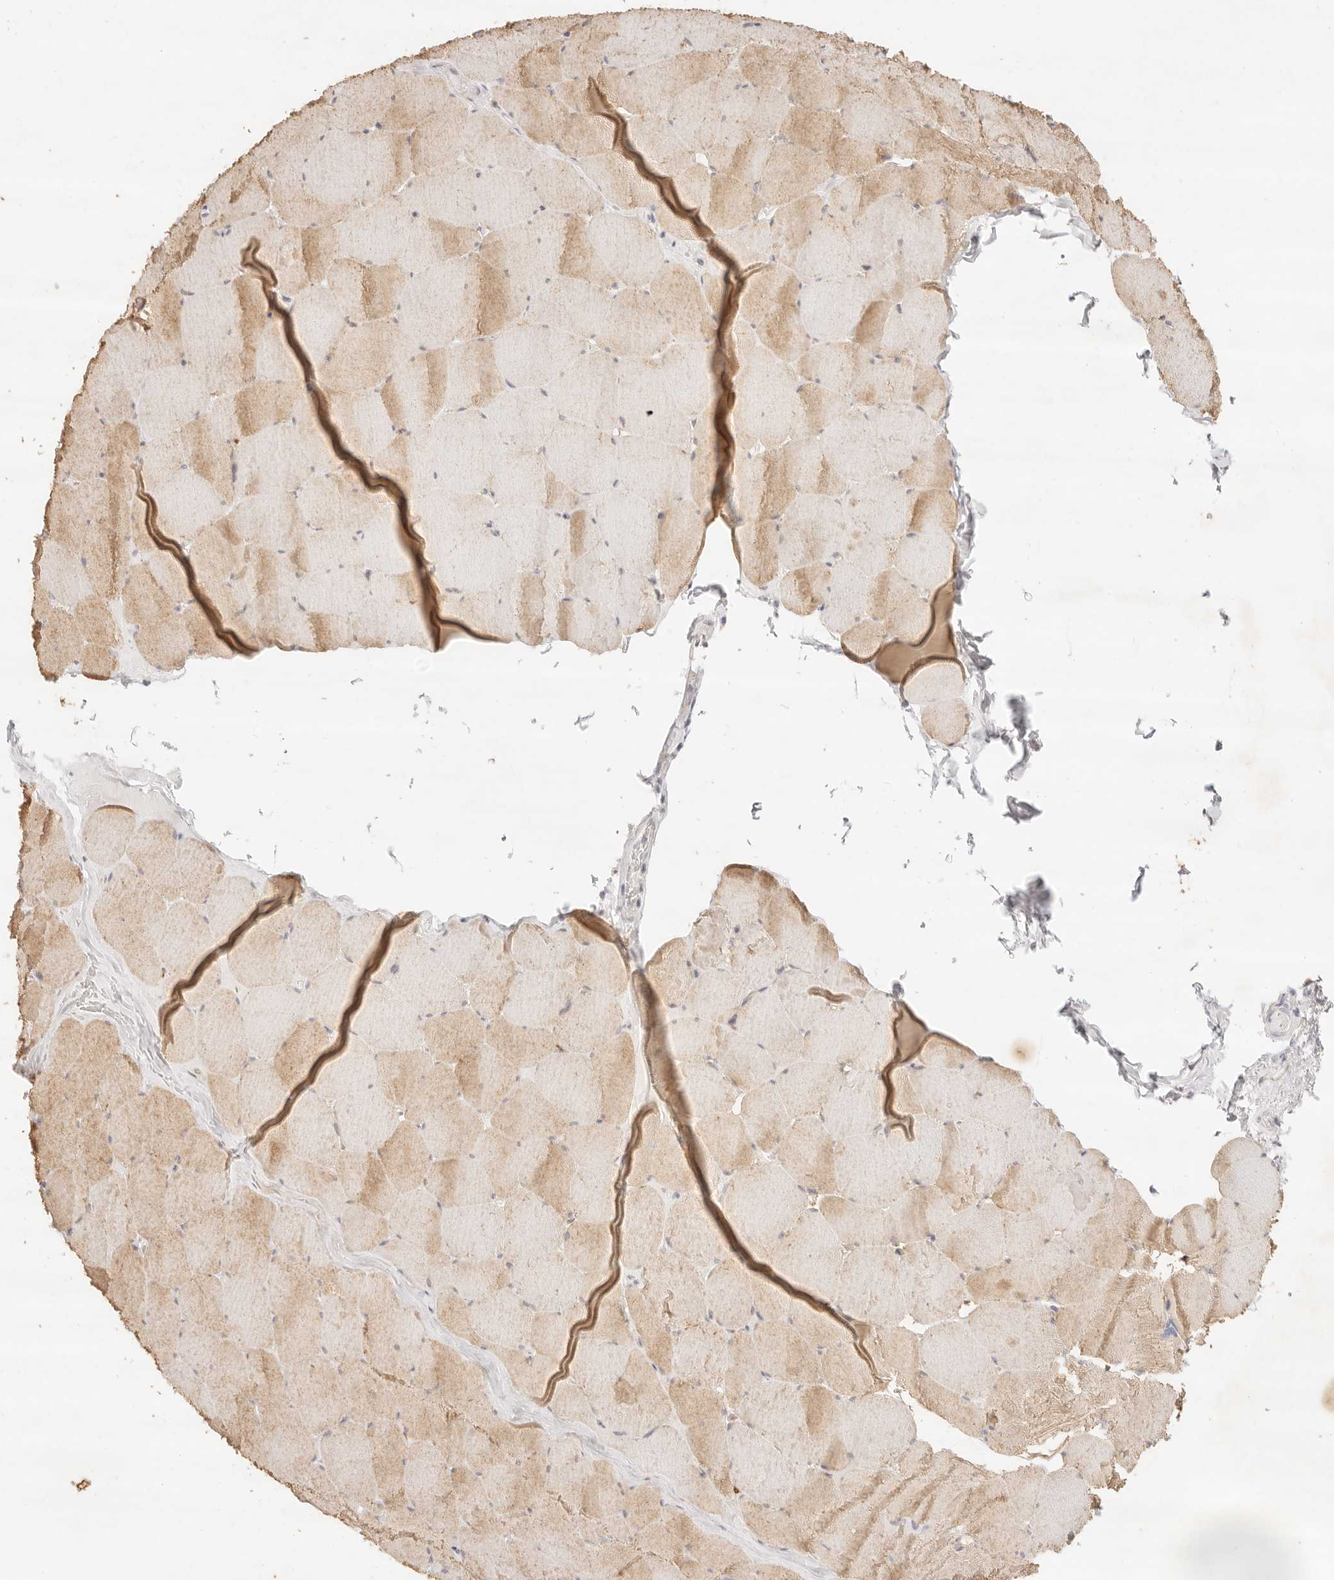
{"staining": {"intensity": "moderate", "quantity": "25%-75%", "location": "cytoplasmic/membranous"}, "tissue": "skeletal muscle", "cell_type": "Myocytes", "image_type": "normal", "snomed": [{"axis": "morphology", "description": "Normal tissue, NOS"}, {"axis": "topography", "description": "Skeletal muscle"}], "caption": "Protein staining exhibits moderate cytoplasmic/membranous expression in approximately 25%-75% of myocytes in normal skeletal muscle.", "gene": "GPR156", "patient": {"sex": "male", "age": 62}}